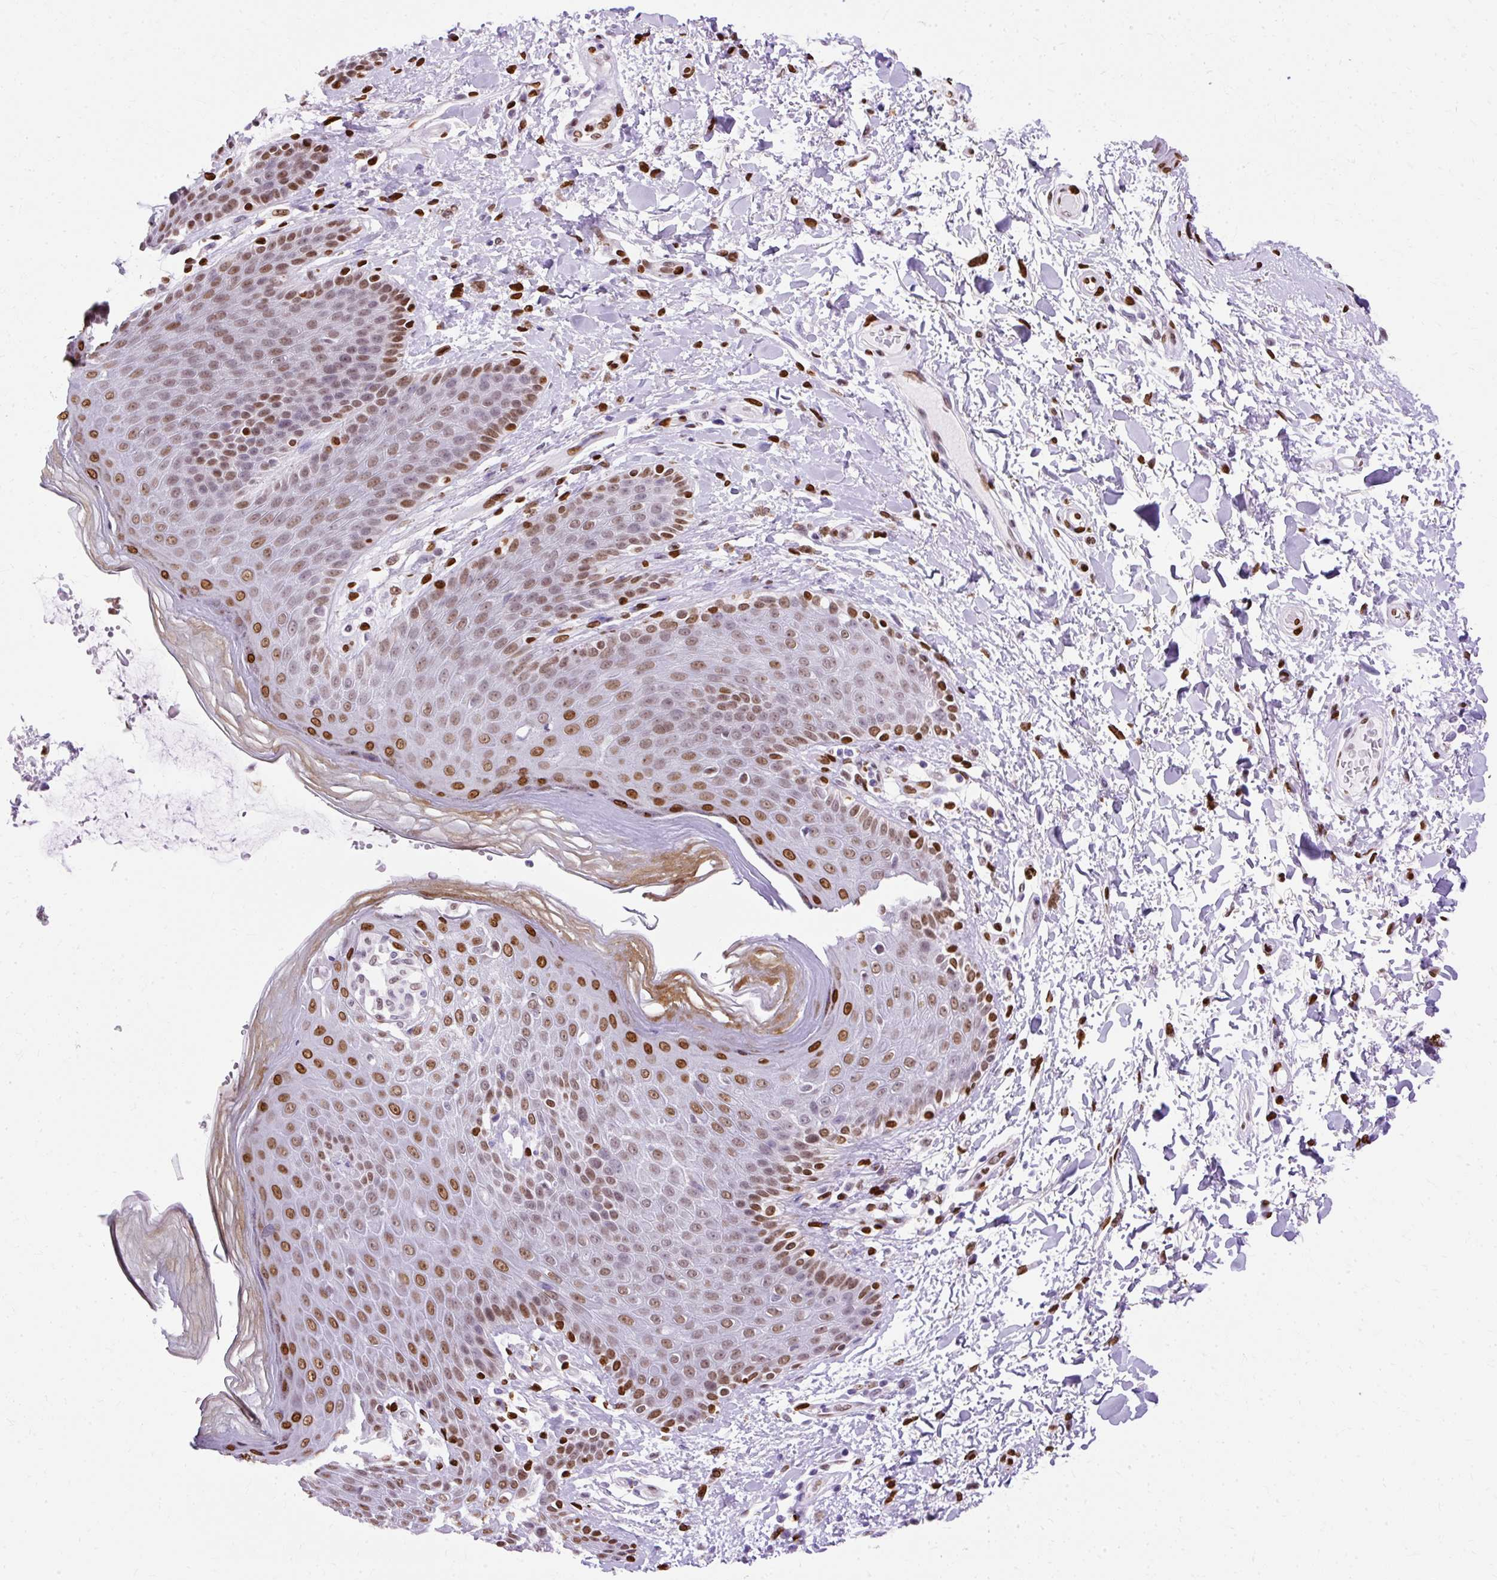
{"staining": {"intensity": "strong", "quantity": "25%-75%", "location": "nuclear"}, "tissue": "skin", "cell_type": "Epidermal cells", "image_type": "normal", "snomed": [{"axis": "morphology", "description": "Normal tissue, NOS"}, {"axis": "topography", "description": "Peripheral nerve tissue"}], "caption": "Brown immunohistochemical staining in normal human skin reveals strong nuclear staining in approximately 25%-75% of epidermal cells.", "gene": "TMEM184C", "patient": {"sex": "male", "age": 51}}